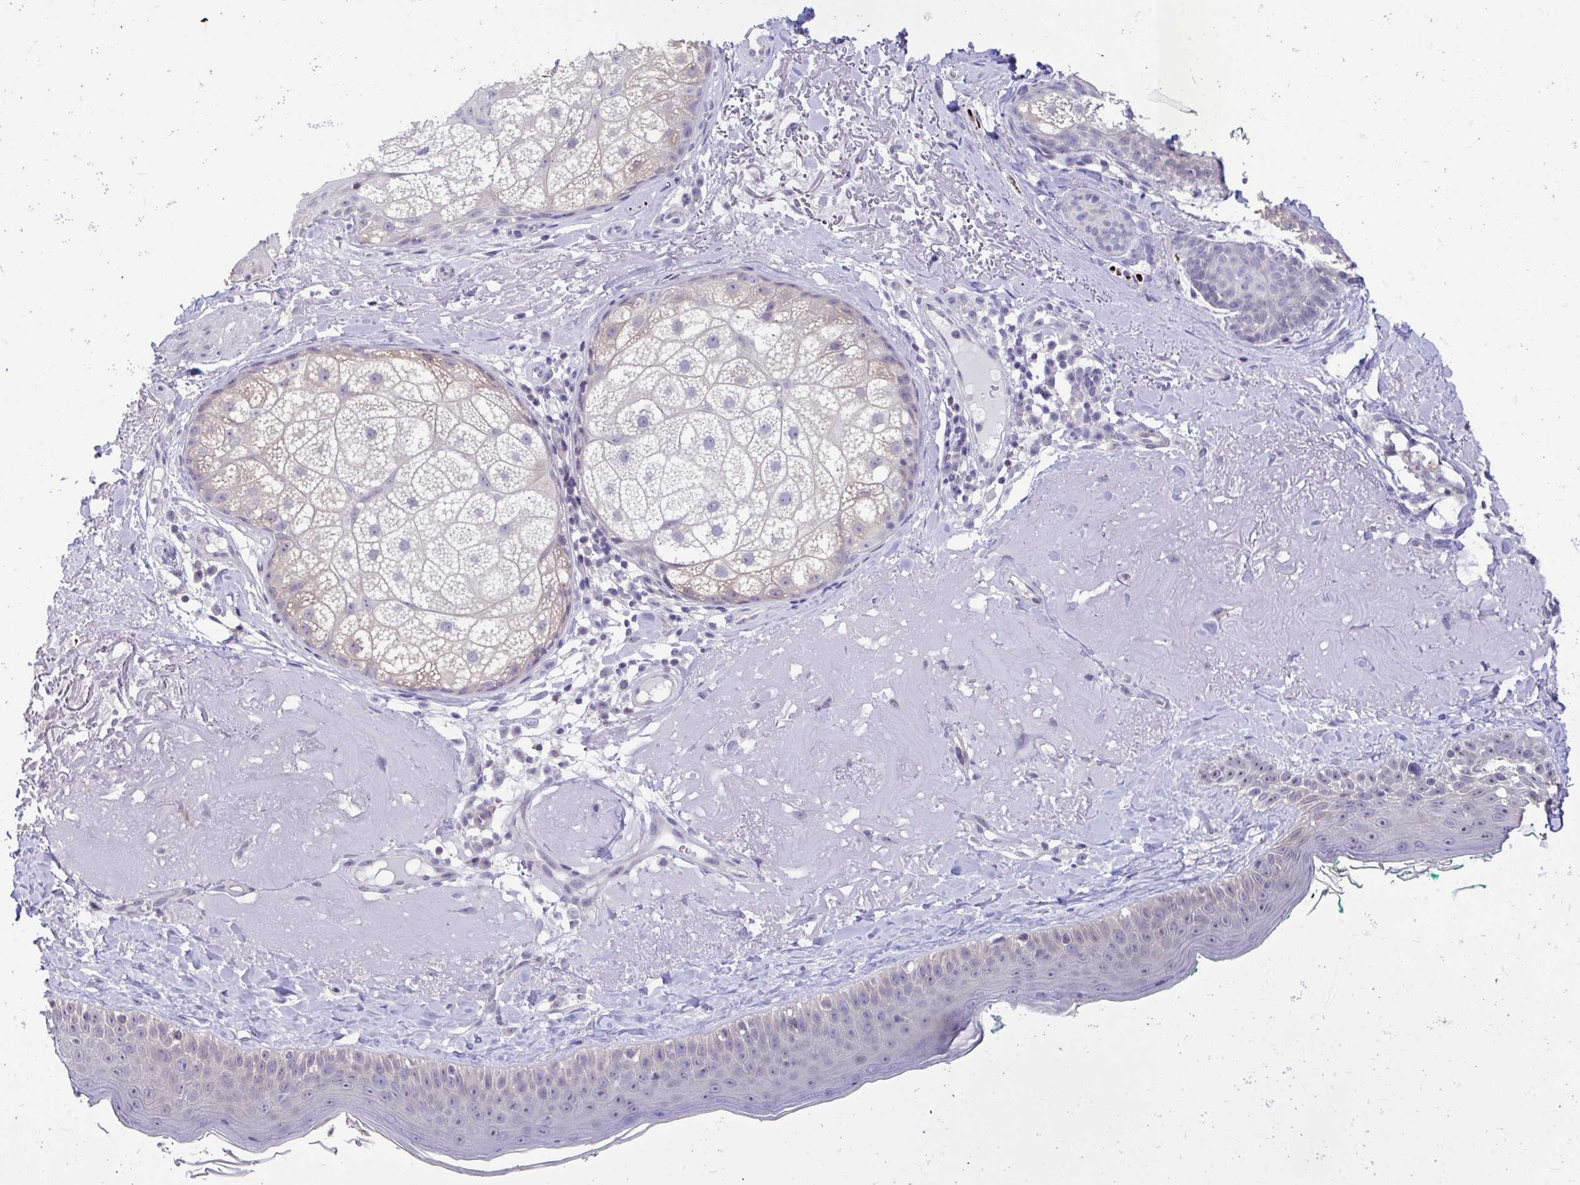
{"staining": {"intensity": "negative", "quantity": "none", "location": "none"}, "tissue": "skin", "cell_type": "Fibroblasts", "image_type": "normal", "snomed": [{"axis": "morphology", "description": "Normal tissue, NOS"}, {"axis": "topography", "description": "Skin"}], "caption": "High power microscopy photomicrograph of an immunohistochemistry micrograph of benign skin, revealing no significant positivity in fibroblasts.", "gene": "PIGK", "patient": {"sex": "male", "age": 73}}